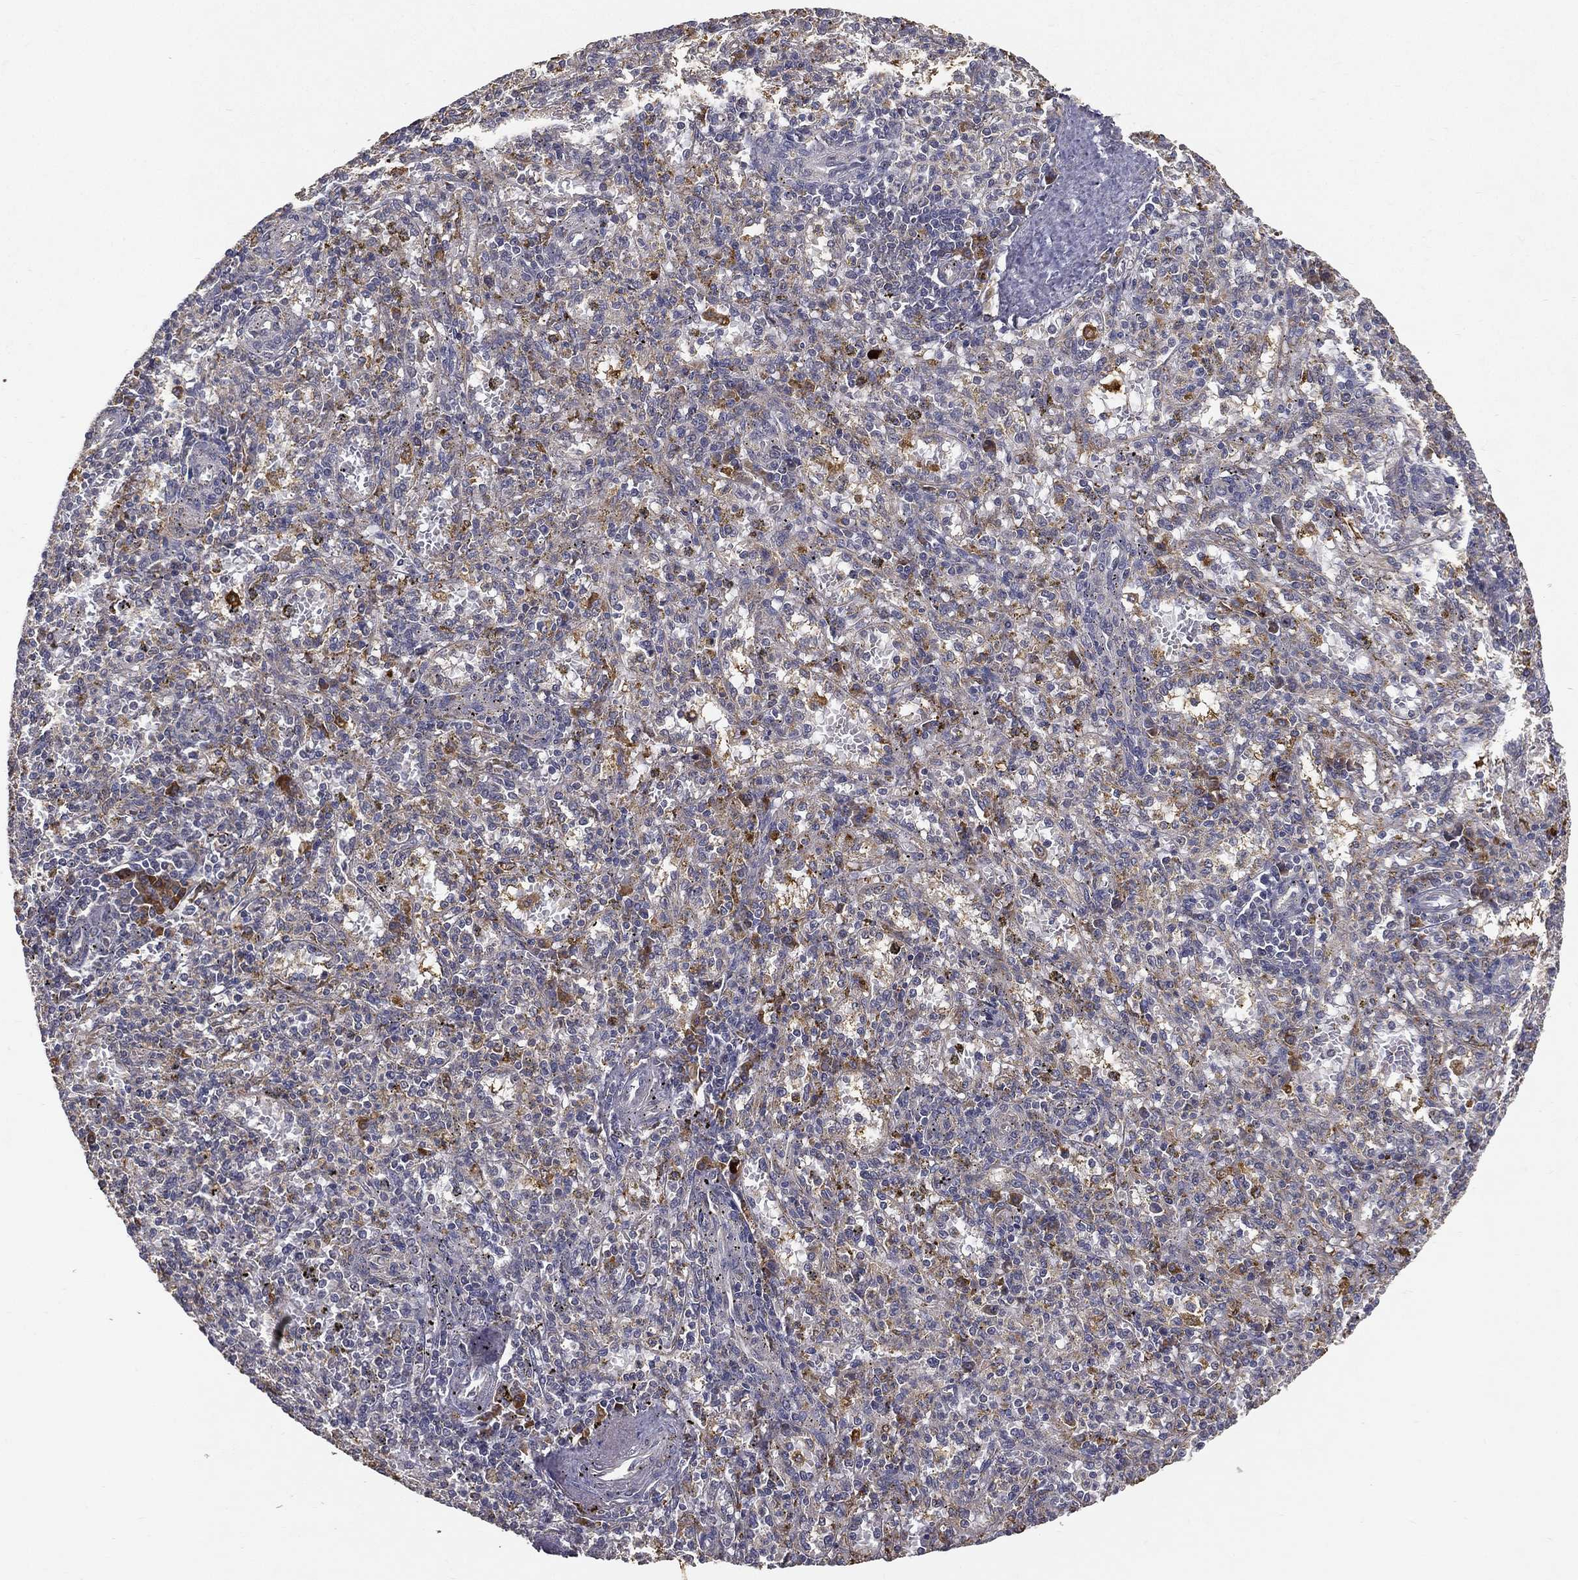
{"staining": {"intensity": "moderate", "quantity": "<25%", "location": "cytoplasmic/membranous"}, "tissue": "spleen", "cell_type": "Cells in red pulp", "image_type": "normal", "snomed": [{"axis": "morphology", "description": "Normal tissue, NOS"}, {"axis": "topography", "description": "Spleen"}], "caption": "Moderate cytoplasmic/membranous protein staining is identified in about <25% of cells in red pulp in spleen.", "gene": "MT", "patient": {"sex": "male", "age": 60}}